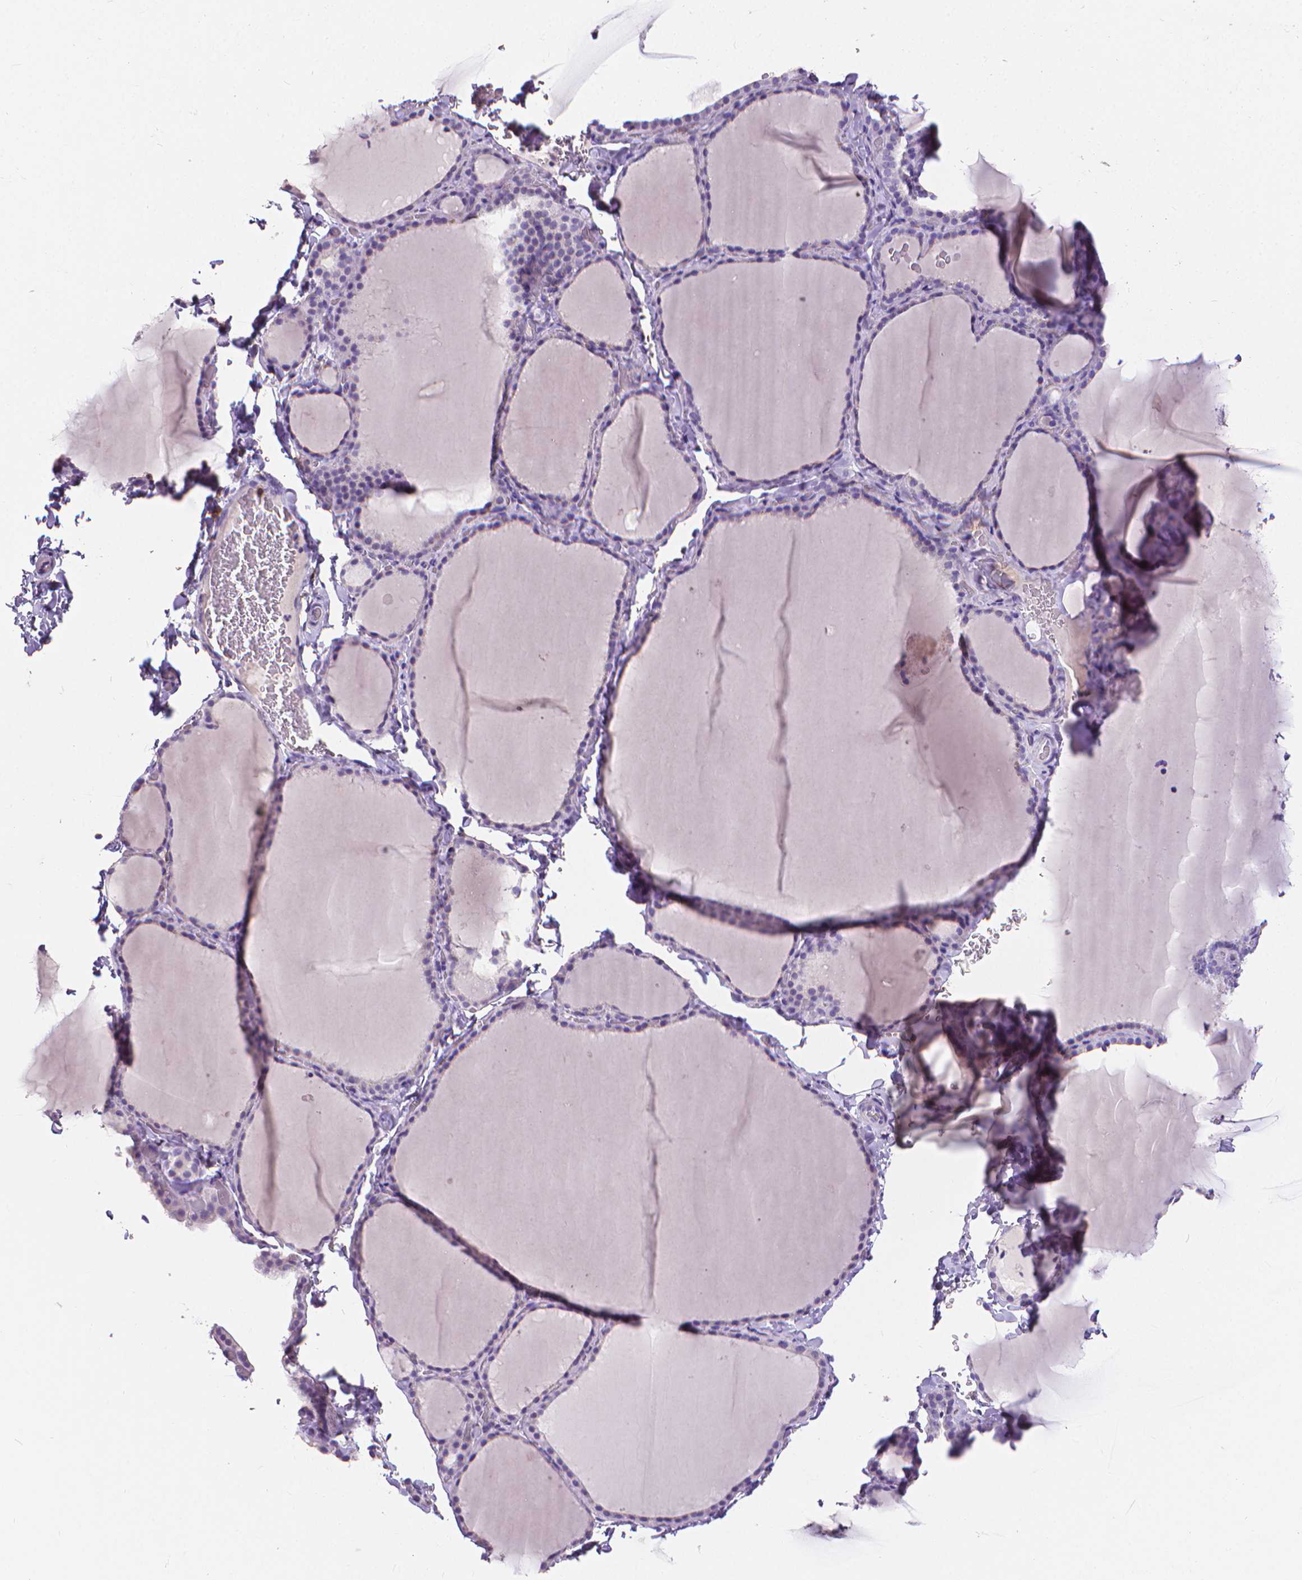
{"staining": {"intensity": "negative", "quantity": "none", "location": "none"}, "tissue": "thyroid gland", "cell_type": "Glandular cells", "image_type": "normal", "snomed": [{"axis": "morphology", "description": "Normal tissue, NOS"}, {"axis": "topography", "description": "Thyroid gland"}], "caption": "Protein analysis of unremarkable thyroid gland displays no significant positivity in glandular cells.", "gene": "CD4", "patient": {"sex": "female", "age": 22}}